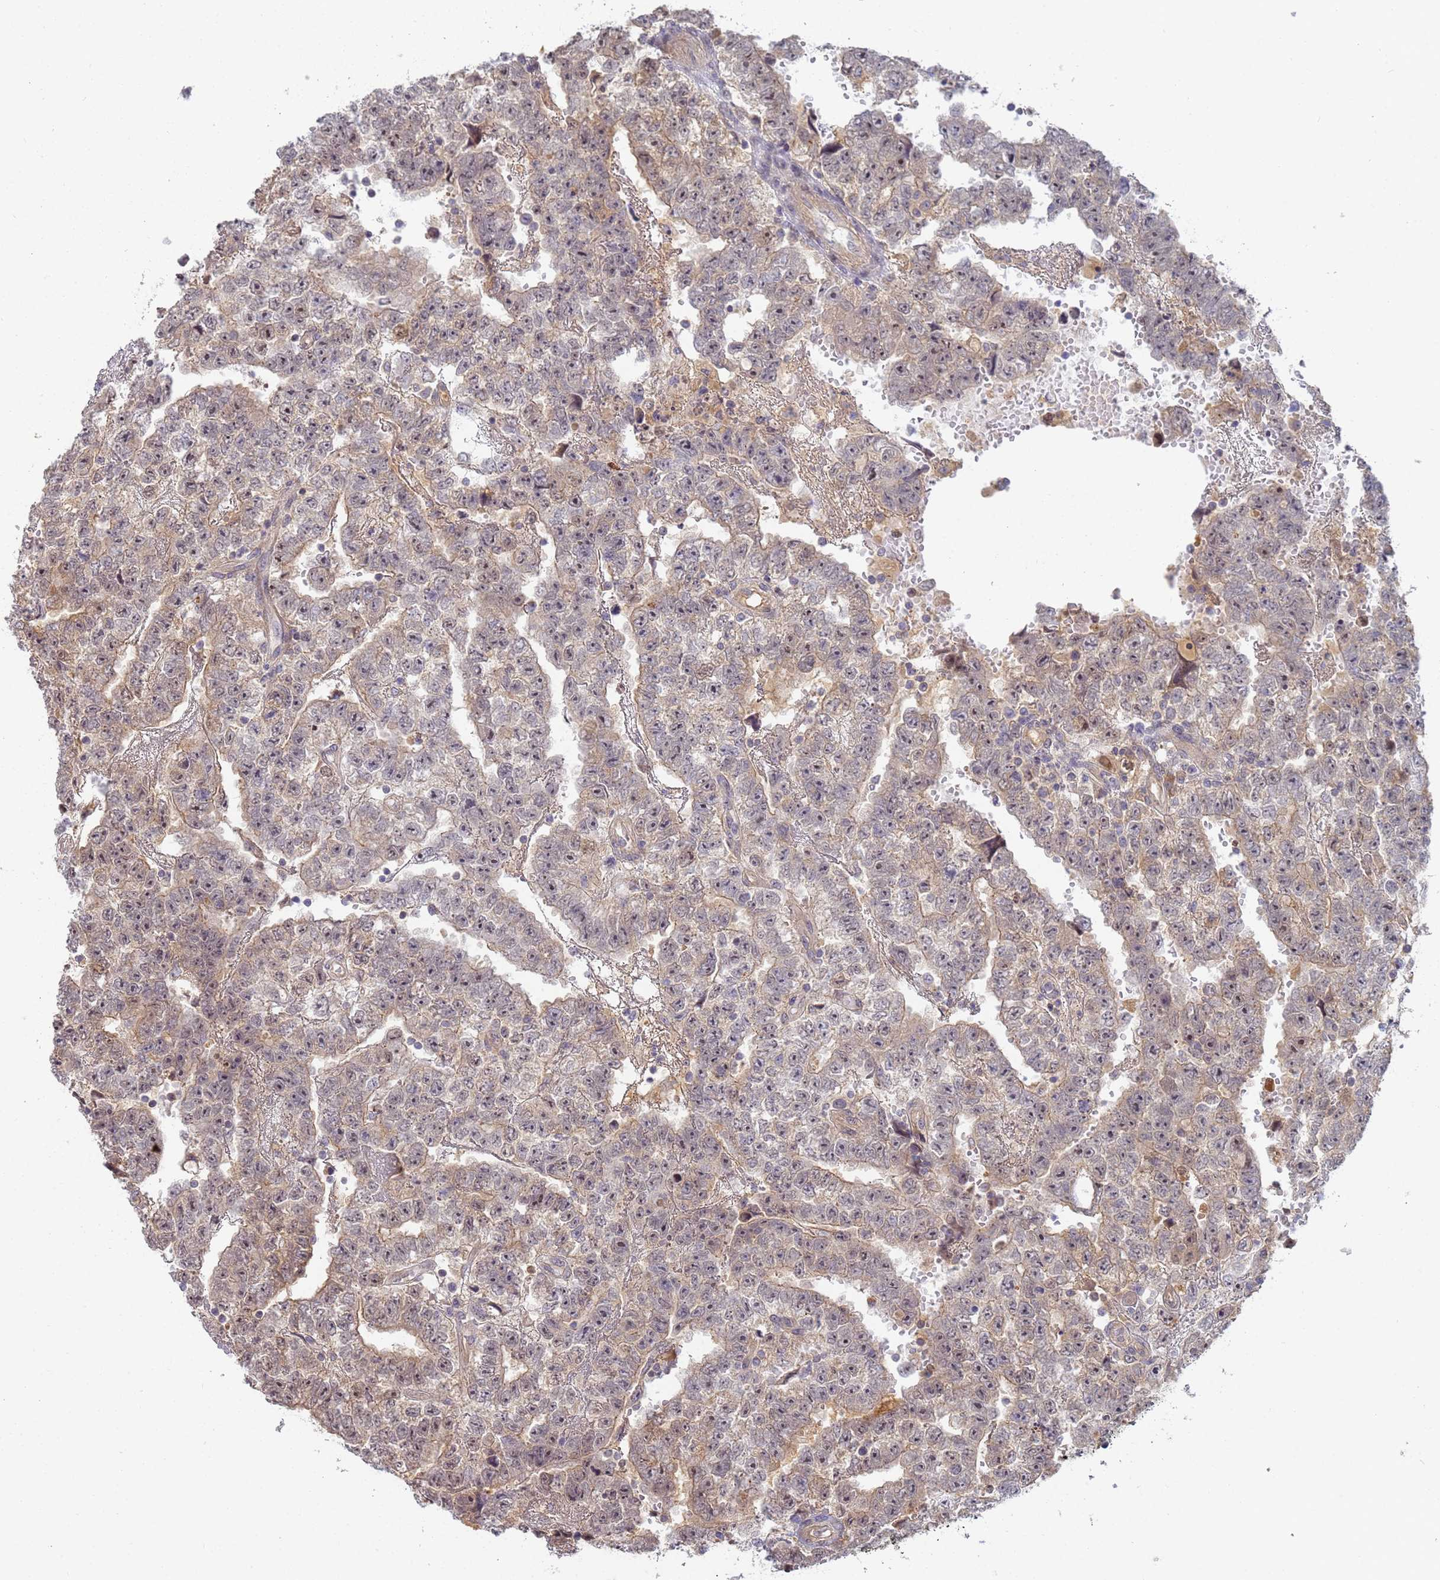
{"staining": {"intensity": "weak", "quantity": "25%-75%", "location": "nuclear"}, "tissue": "testis cancer", "cell_type": "Tumor cells", "image_type": "cancer", "snomed": [{"axis": "morphology", "description": "Carcinoma, Embryonal, NOS"}, {"axis": "topography", "description": "Testis"}], "caption": "There is low levels of weak nuclear expression in tumor cells of testis embryonal carcinoma, as demonstrated by immunohistochemical staining (brown color).", "gene": "SHARPIN", "patient": {"sex": "male", "age": 25}}